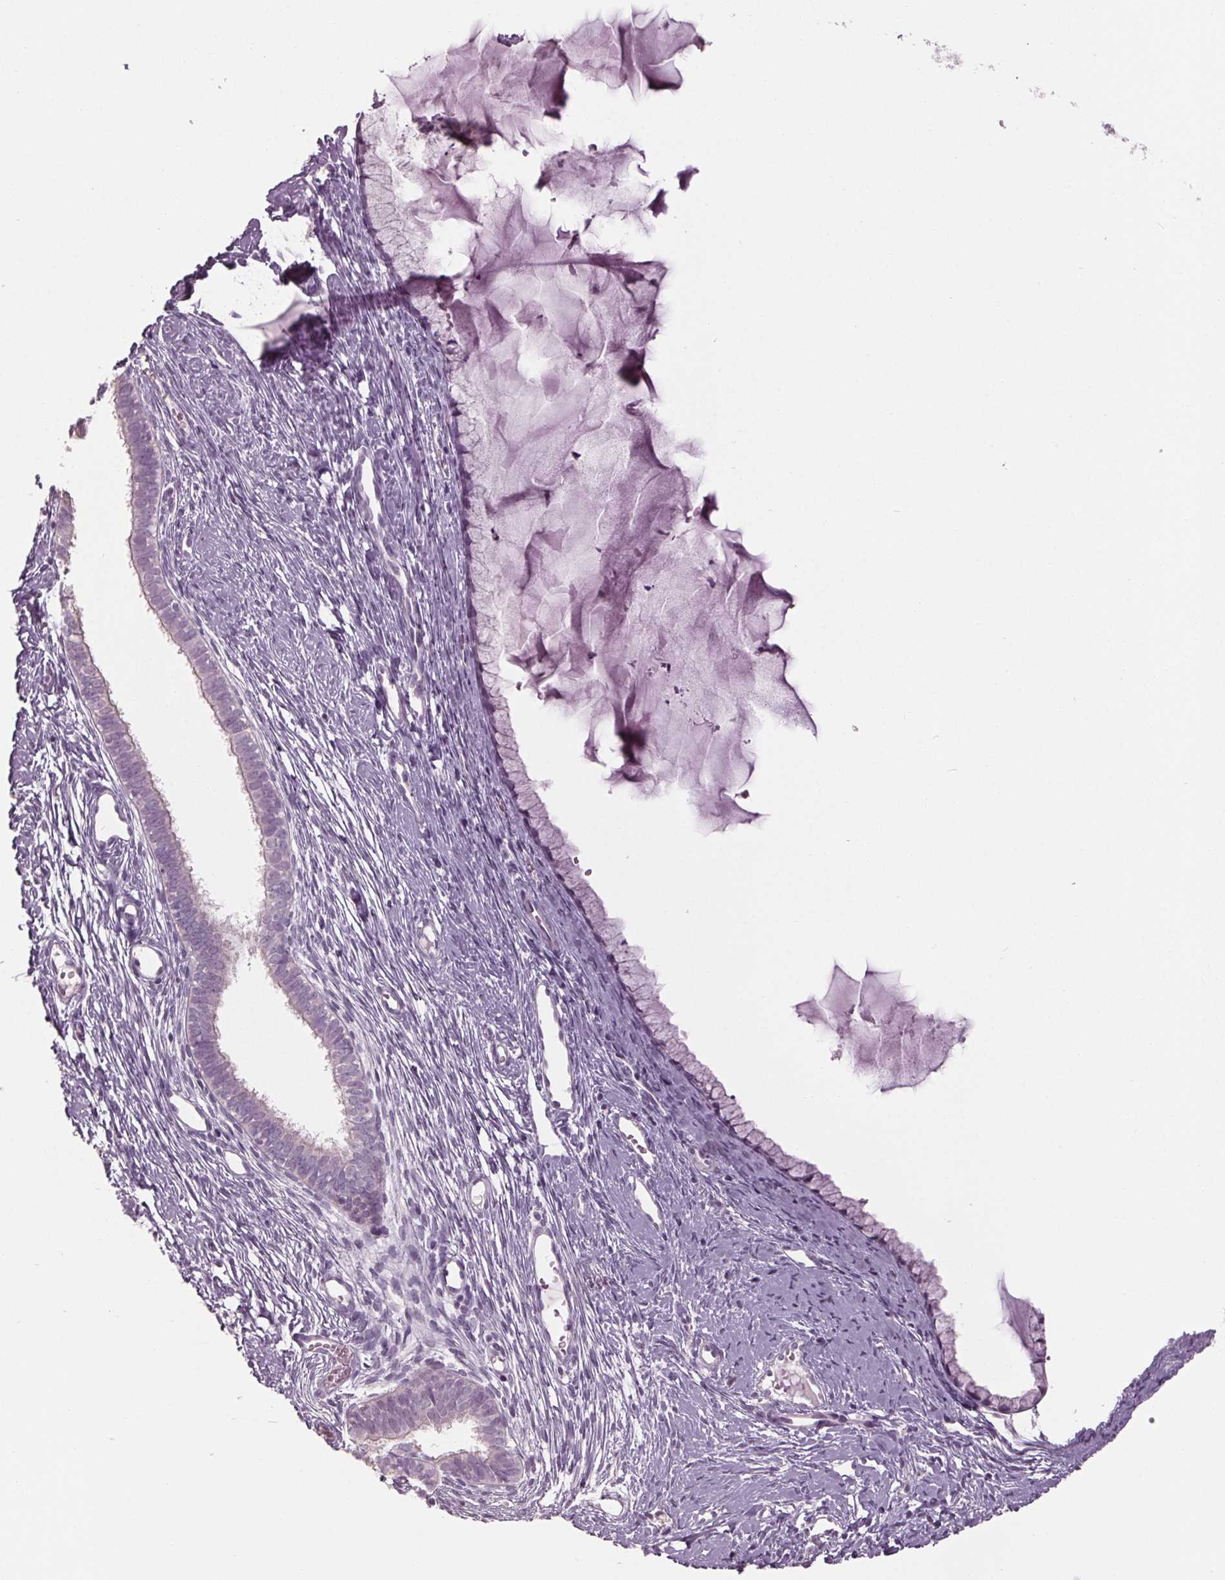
{"staining": {"intensity": "negative", "quantity": "none", "location": "none"}, "tissue": "cervix", "cell_type": "Glandular cells", "image_type": "normal", "snomed": [{"axis": "morphology", "description": "Normal tissue, NOS"}, {"axis": "topography", "description": "Cervix"}], "caption": "Immunohistochemical staining of normal cervix reveals no significant expression in glandular cells. Nuclei are stained in blue.", "gene": "TNNC2", "patient": {"sex": "female", "age": 40}}